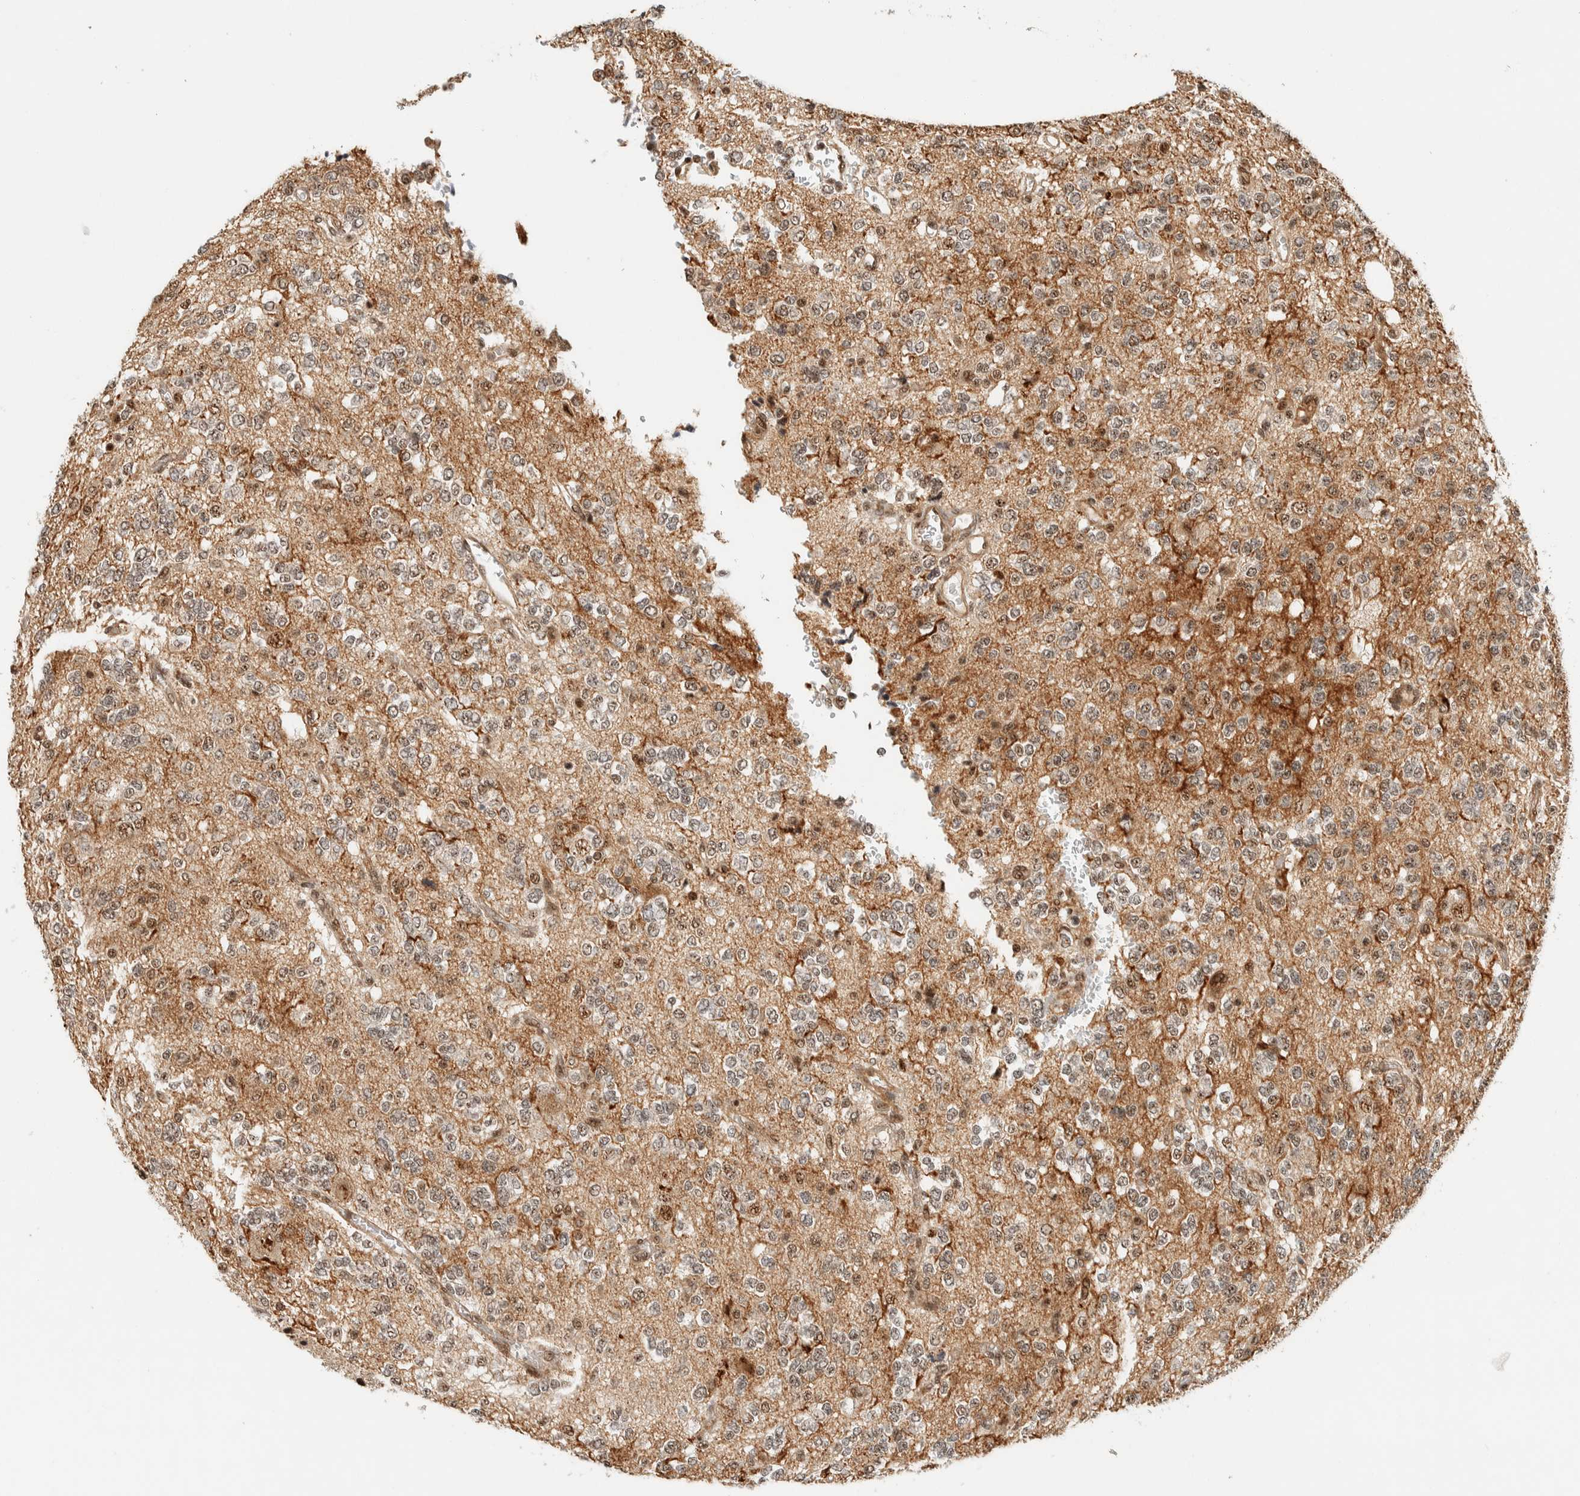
{"staining": {"intensity": "weak", "quantity": "25%-75%", "location": "nuclear"}, "tissue": "glioma", "cell_type": "Tumor cells", "image_type": "cancer", "snomed": [{"axis": "morphology", "description": "Glioma, malignant, Low grade"}, {"axis": "topography", "description": "Brain"}], "caption": "Low-grade glioma (malignant) was stained to show a protein in brown. There is low levels of weak nuclear expression in about 25%-75% of tumor cells. (Stains: DAB in brown, nuclei in blue, Microscopy: brightfield microscopy at high magnification).", "gene": "SIK1", "patient": {"sex": "male", "age": 38}}